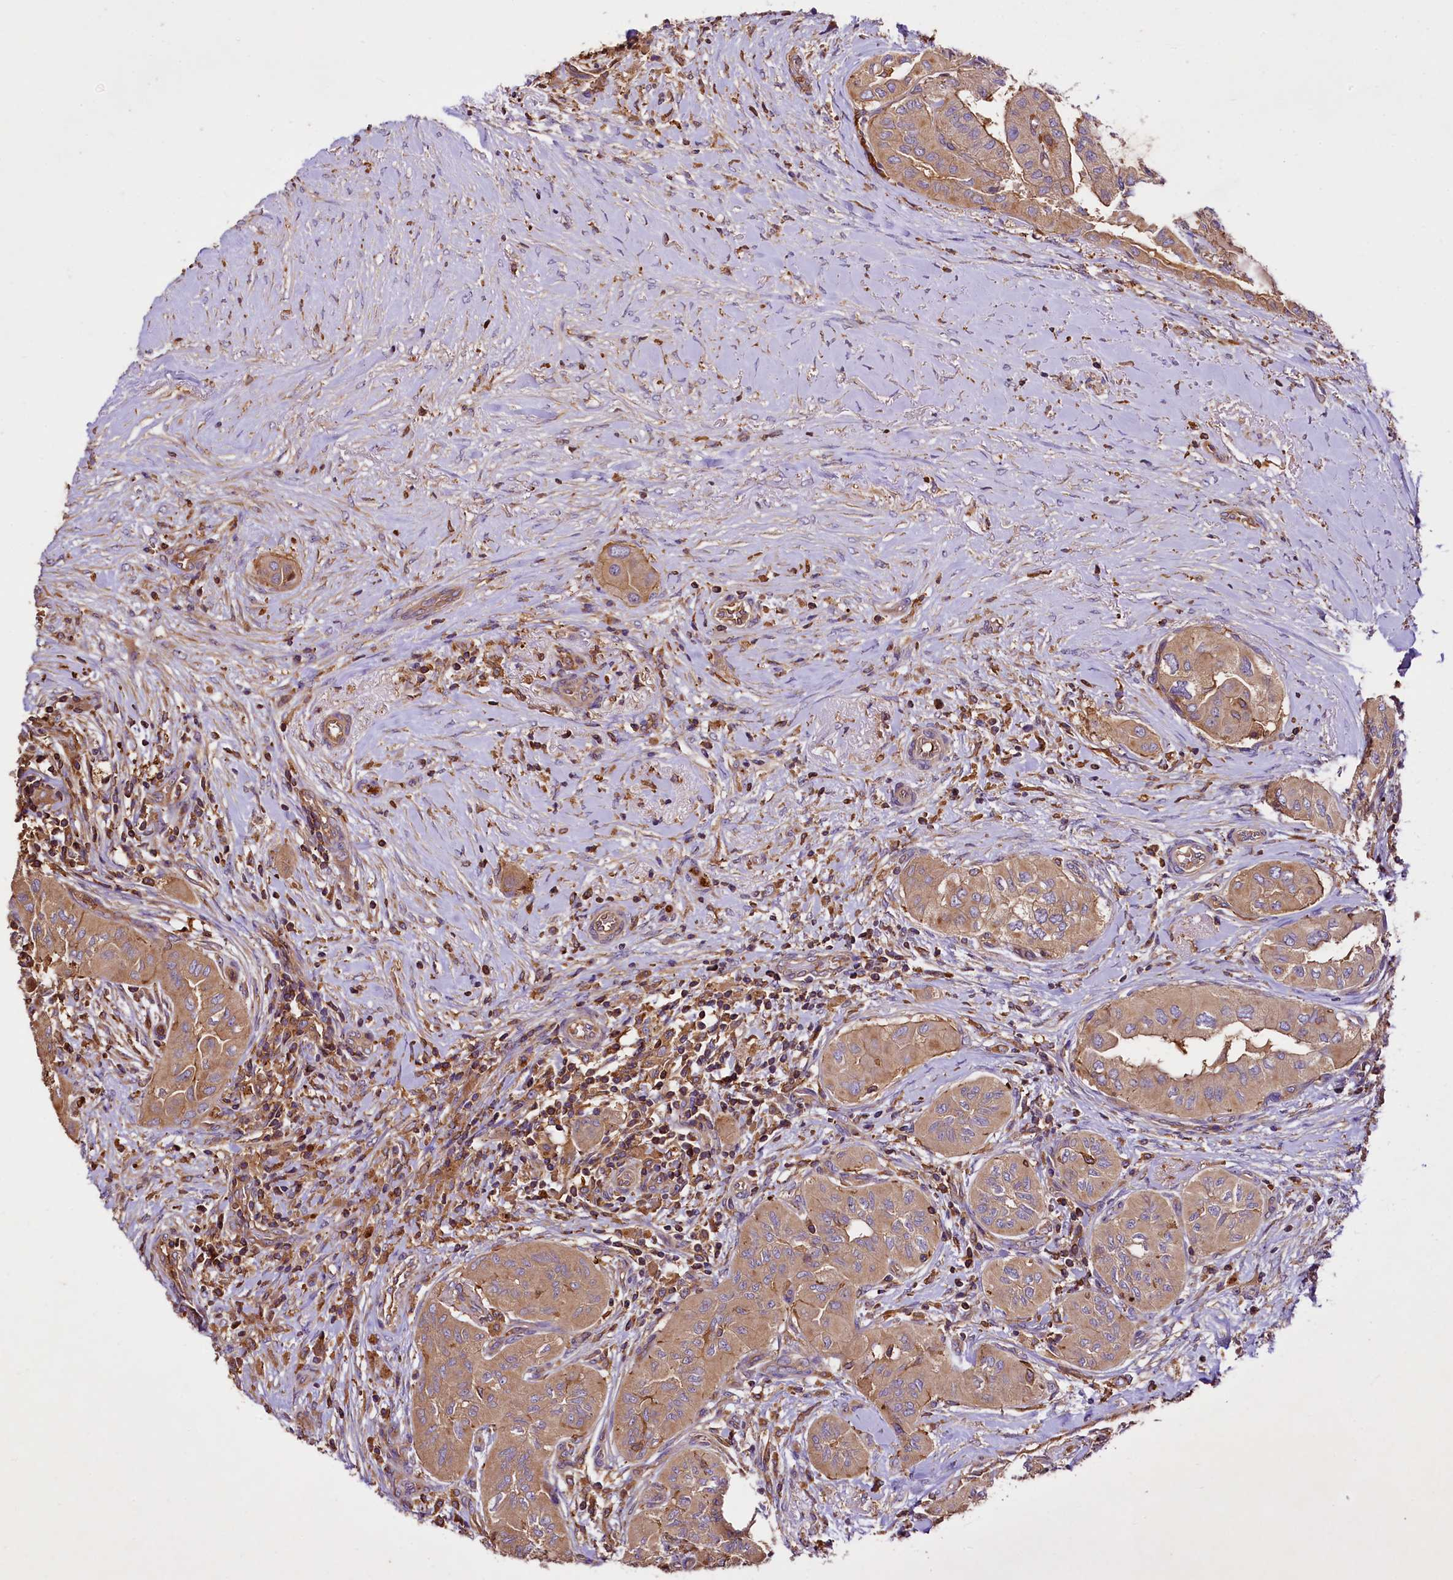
{"staining": {"intensity": "moderate", "quantity": ">75%", "location": "cytoplasmic/membranous"}, "tissue": "thyroid cancer", "cell_type": "Tumor cells", "image_type": "cancer", "snomed": [{"axis": "morphology", "description": "Papillary adenocarcinoma, NOS"}, {"axis": "topography", "description": "Thyroid gland"}], "caption": "Immunohistochemical staining of human papillary adenocarcinoma (thyroid) demonstrates medium levels of moderate cytoplasmic/membranous protein positivity in approximately >75% of tumor cells. (brown staining indicates protein expression, while blue staining denotes nuclei).", "gene": "RARS2", "patient": {"sex": "female", "age": 59}}